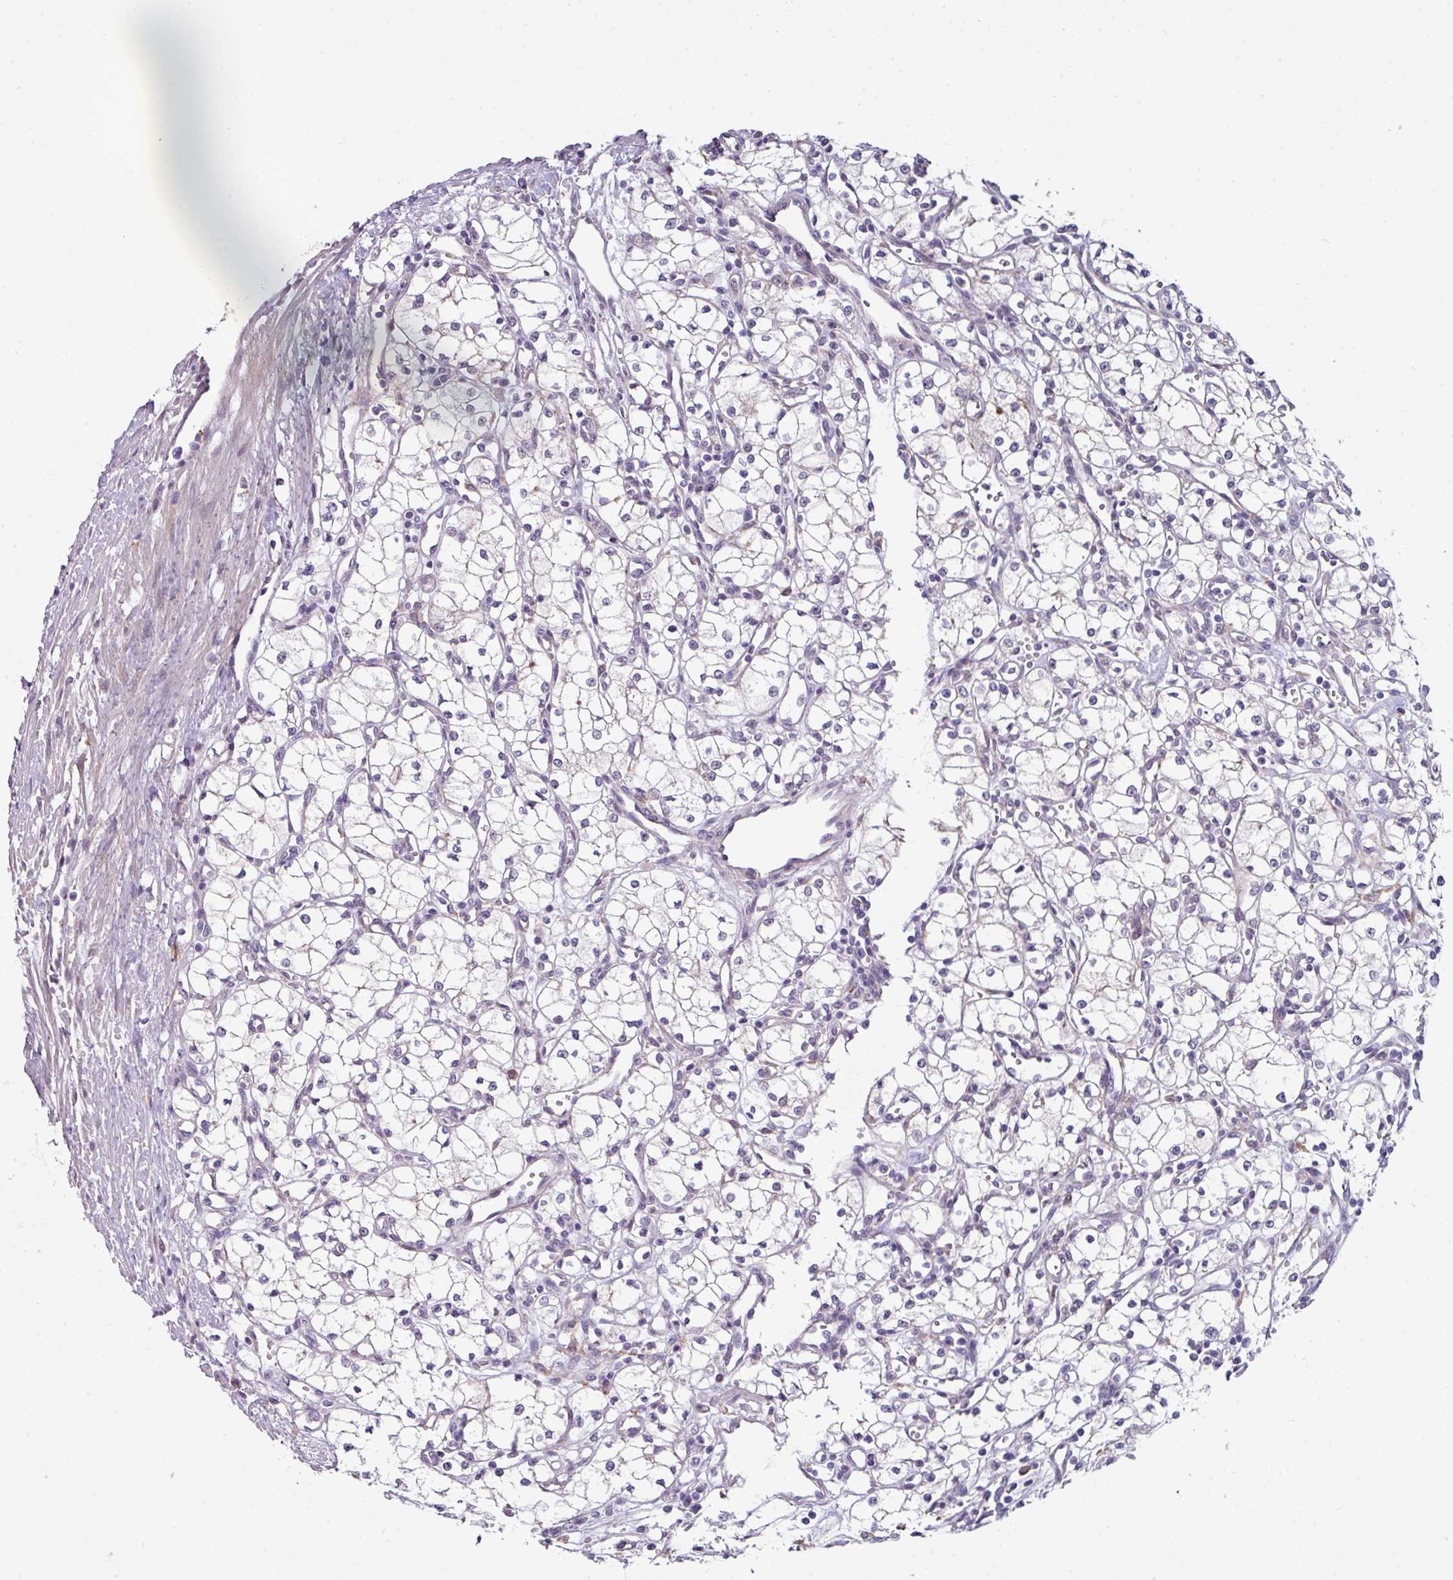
{"staining": {"intensity": "negative", "quantity": "none", "location": "none"}, "tissue": "renal cancer", "cell_type": "Tumor cells", "image_type": "cancer", "snomed": [{"axis": "morphology", "description": "Adenocarcinoma, NOS"}, {"axis": "topography", "description": "Kidney"}], "caption": "This is an IHC image of adenocarcinoma (renal). There is no positivity in tumor cells.", "gene": "BMS1", "patient": {"sex": "male", "age": 59}}